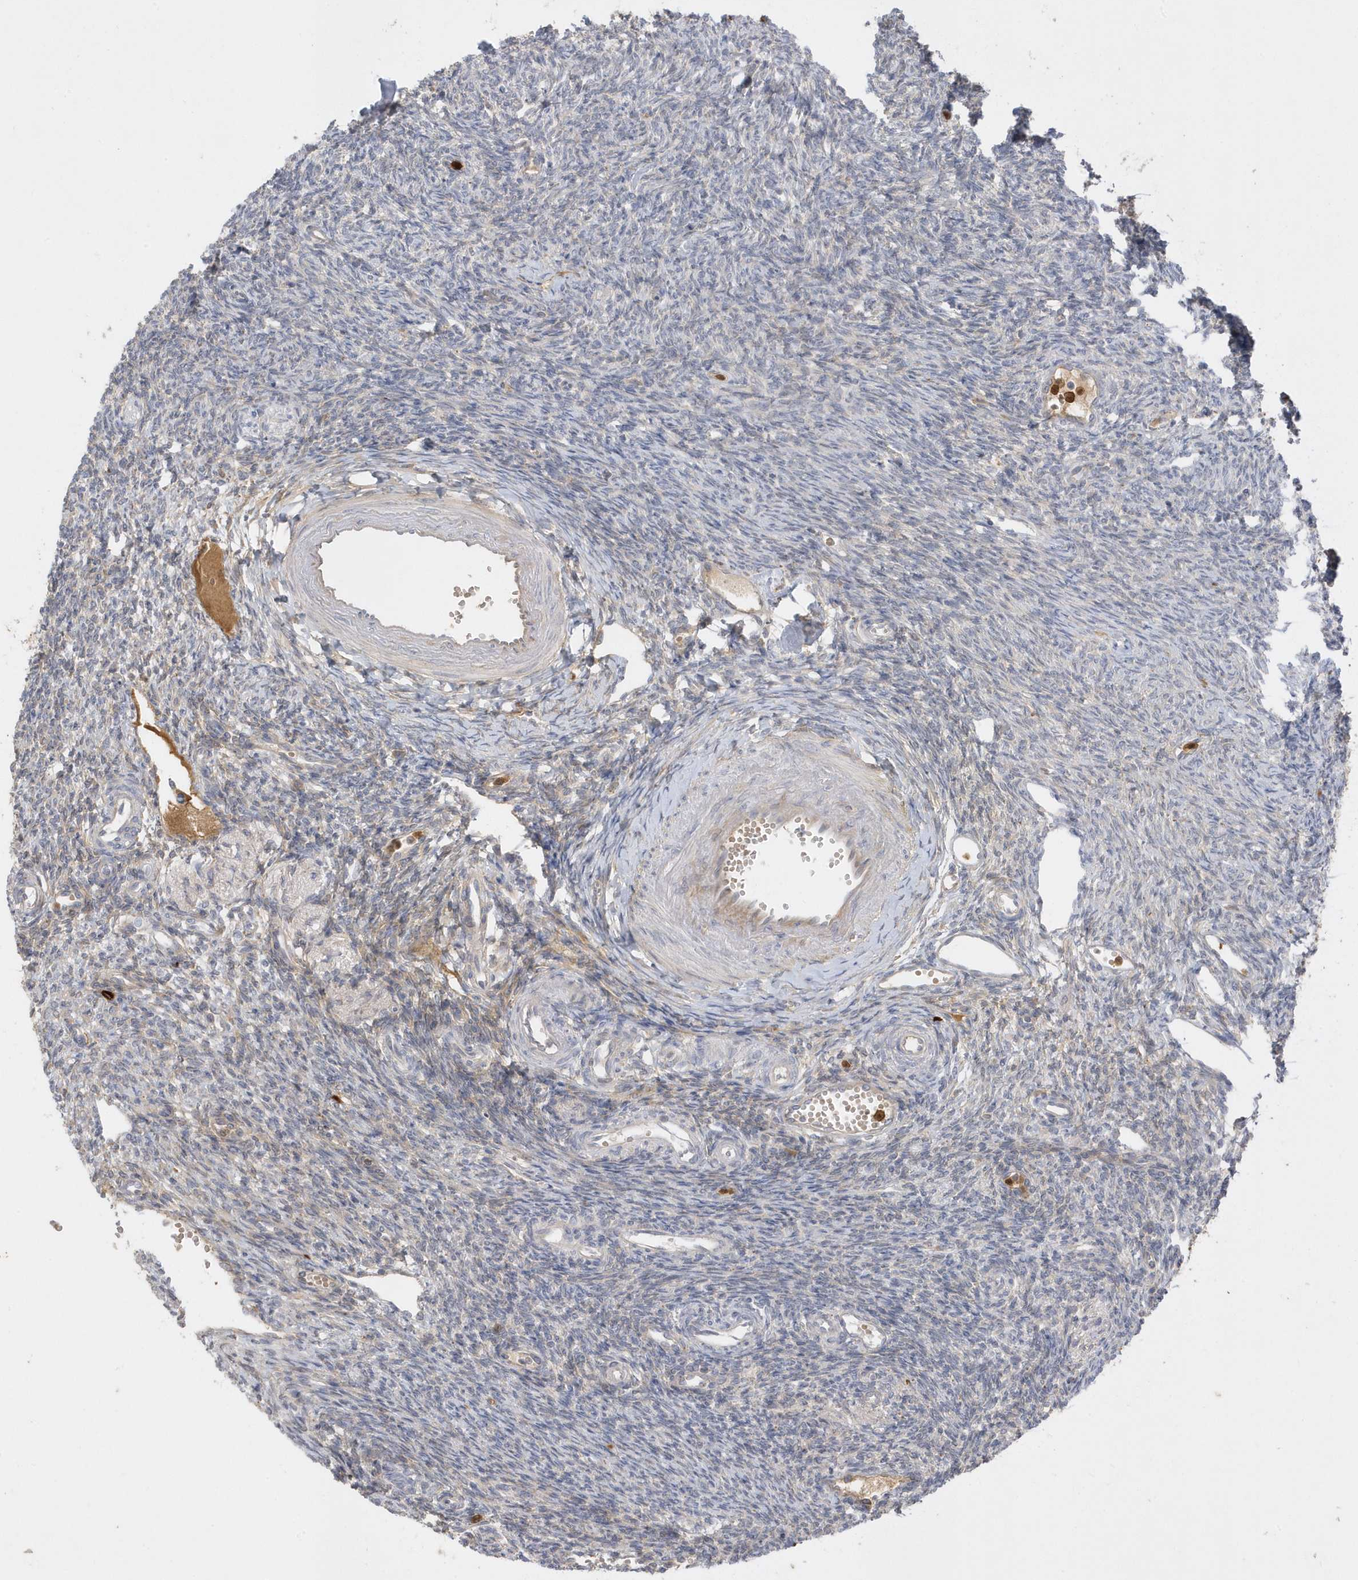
{"staining": {"intensity": "moderate", "quantity": ">75%", "location": "cytoplasmic/membranous"}, "tissue": "ovary", "cell_type": "Follicle cells", "image_type": "normal", "snomed": [{"axis": "morphology", "description": "Normal tissue, NOS"}, {"axis": "morphology", "description": "Cyst, NOS"}, {"axis": "topography", "description": "Ovary"}], "caption": "Ovary stained for a protein exhibits moderate cytoplasmic/membranous positivity in follicle cells. The staining was performed using DAB to visualize the protein expression in brown, while the nuclei were stained in blue with hematoxylin (Magnification: 20x).", "gene": "DPP9", "patient": {"sex": "female", "age": 33}}